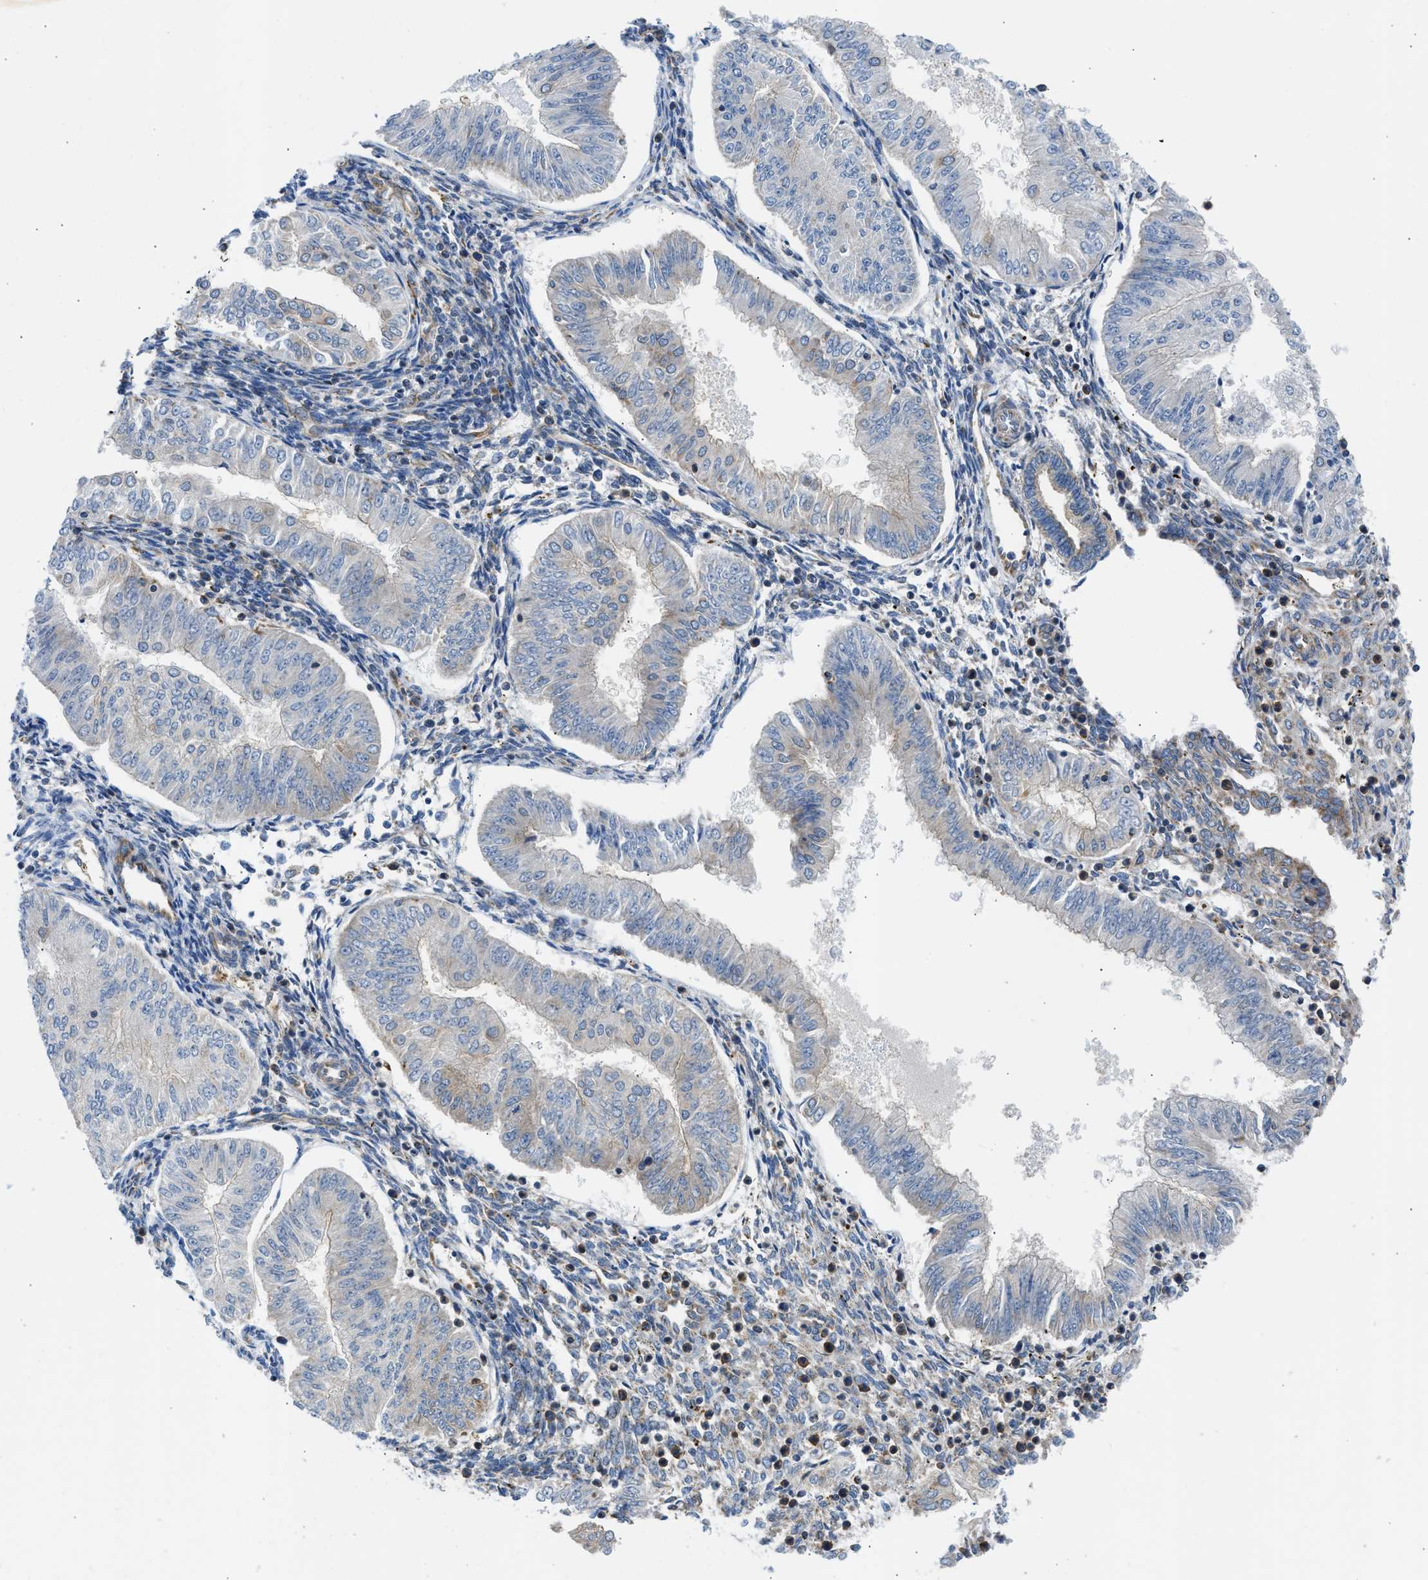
{"staining": {"intensity": "weak", "quantity": "<25%", "location": "cytoplasmic/membranous"}, "tissue": "endometrial cancer", "cell_type": "Tumor cells", "image_type": "cancer", "snomed": [{"axis": "morphology", "description": "Normal tissue, NOS"}, {"axis": "morphology", "description": "Adenocarcinoma, NOS"}, {"axis": "topography", "description": "Endometrium"}], "caption": "This image is of endometrial cancer stained with IHC to label a protein in brown with the nuclei are counter-stained blue. There is no positivity in tumor cells. (IHC, brightfield microscopy, high magnification).", "gene": "CAMKK2", "patient": {"sex": "female", "age": 53}}